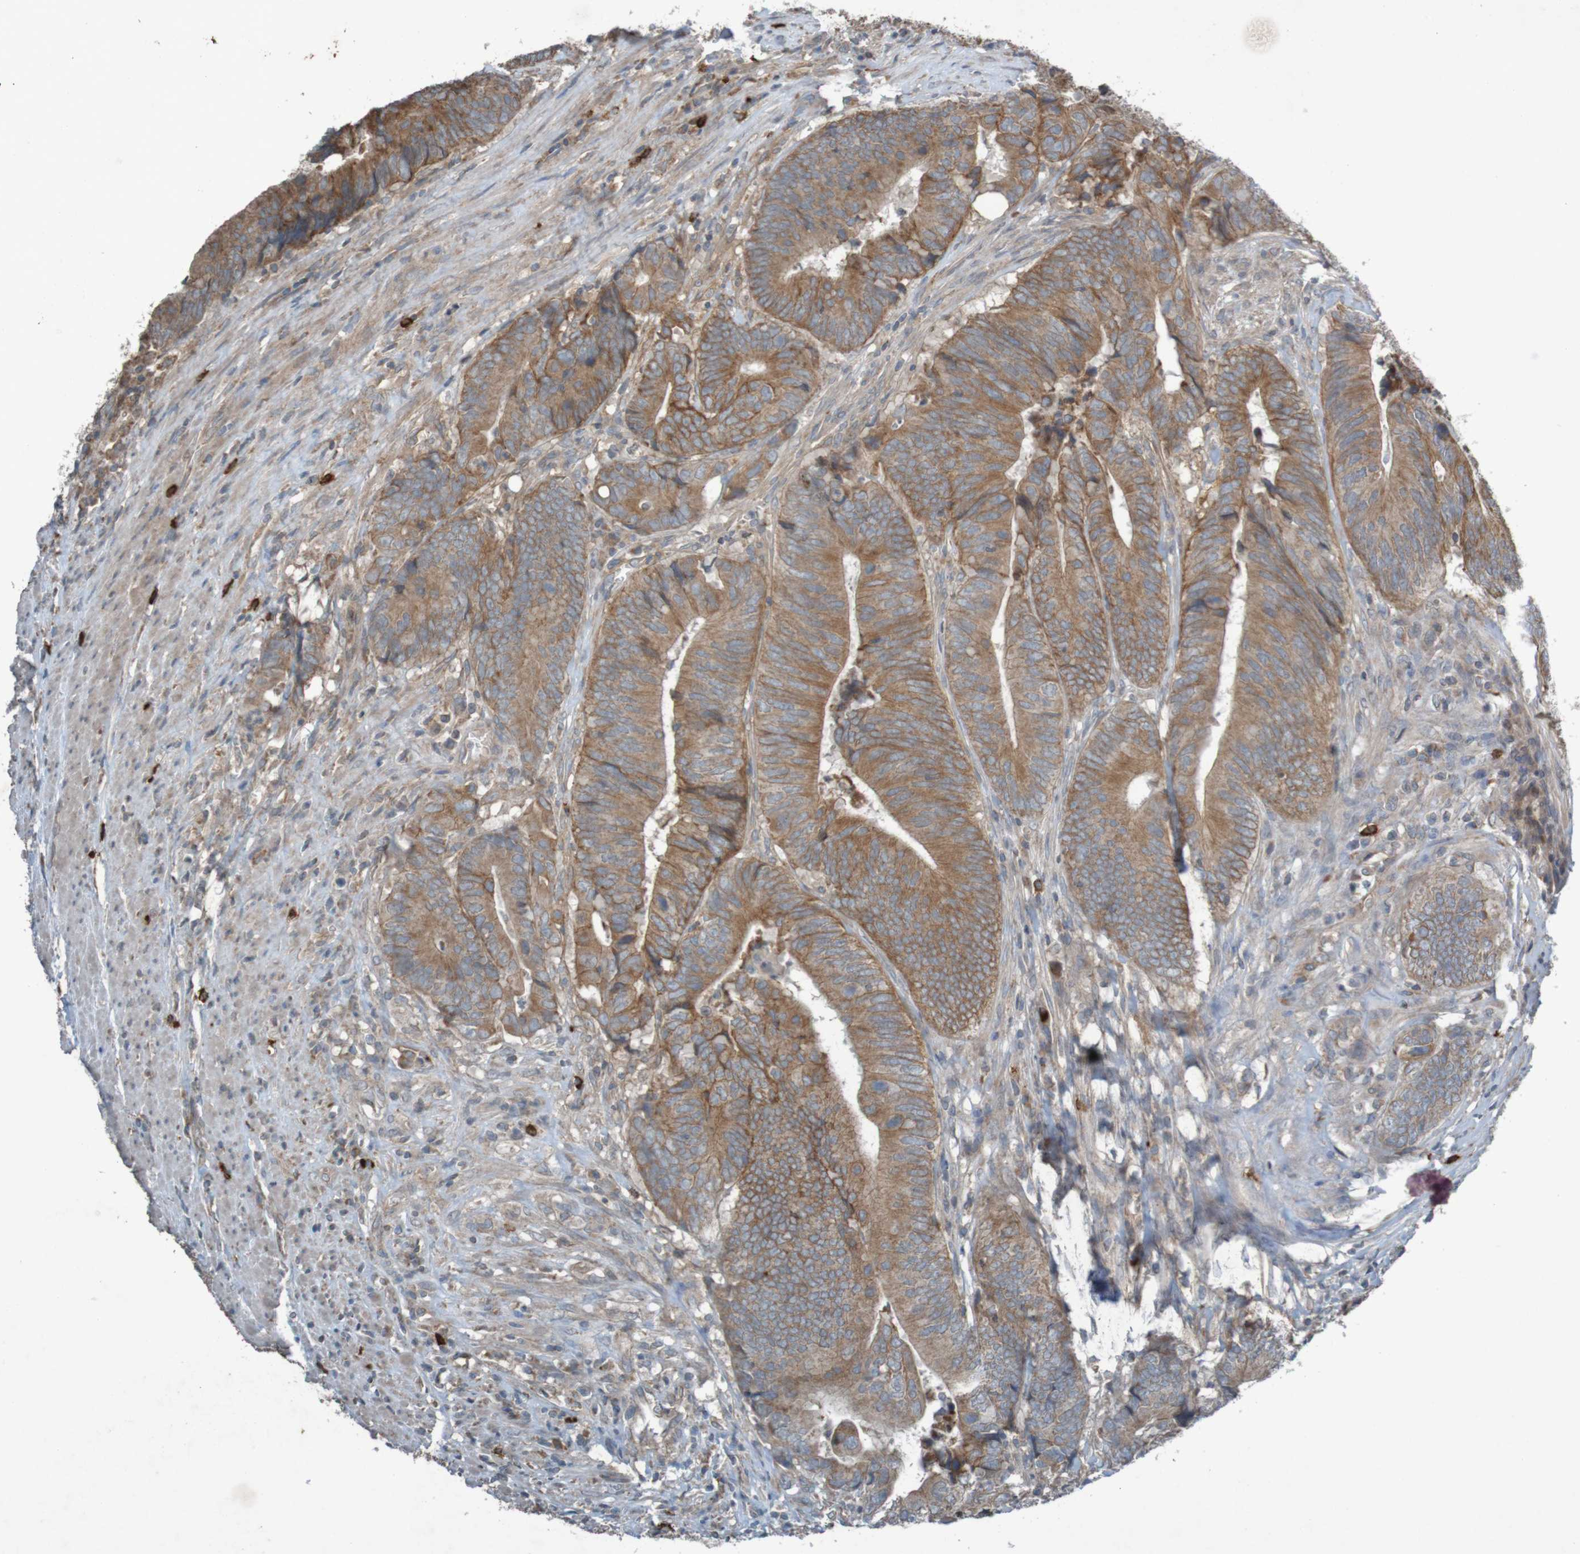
{"staining": {"intensity": "moderate", "quantity": ">75%", "location": "cytoplasmic/membranous"}, "tissue": "colorectal cancer", "cell_type": "Tumor cells", "image_type": "cancer", "snomed": [{"axis": "morphology", "description": "Normal tissue, NOS"}, {"axis": "morphology", "description": "Adenocarcinoma, NOS"}, {"axis": "topography", "description": "Colon"}], "caption": "Tumor cells display medium levels of moderate cytoplasmic/membranous positivity in approximately >75% of cells in colorectal cancer (adenocarcinoma). (Stains: DAB in brown, nuclei in blue, Microscopy: brightfield microscopy at high magnification).", "gene": "B3GAT2", "patient": {"sex": "male", "age": 56}}